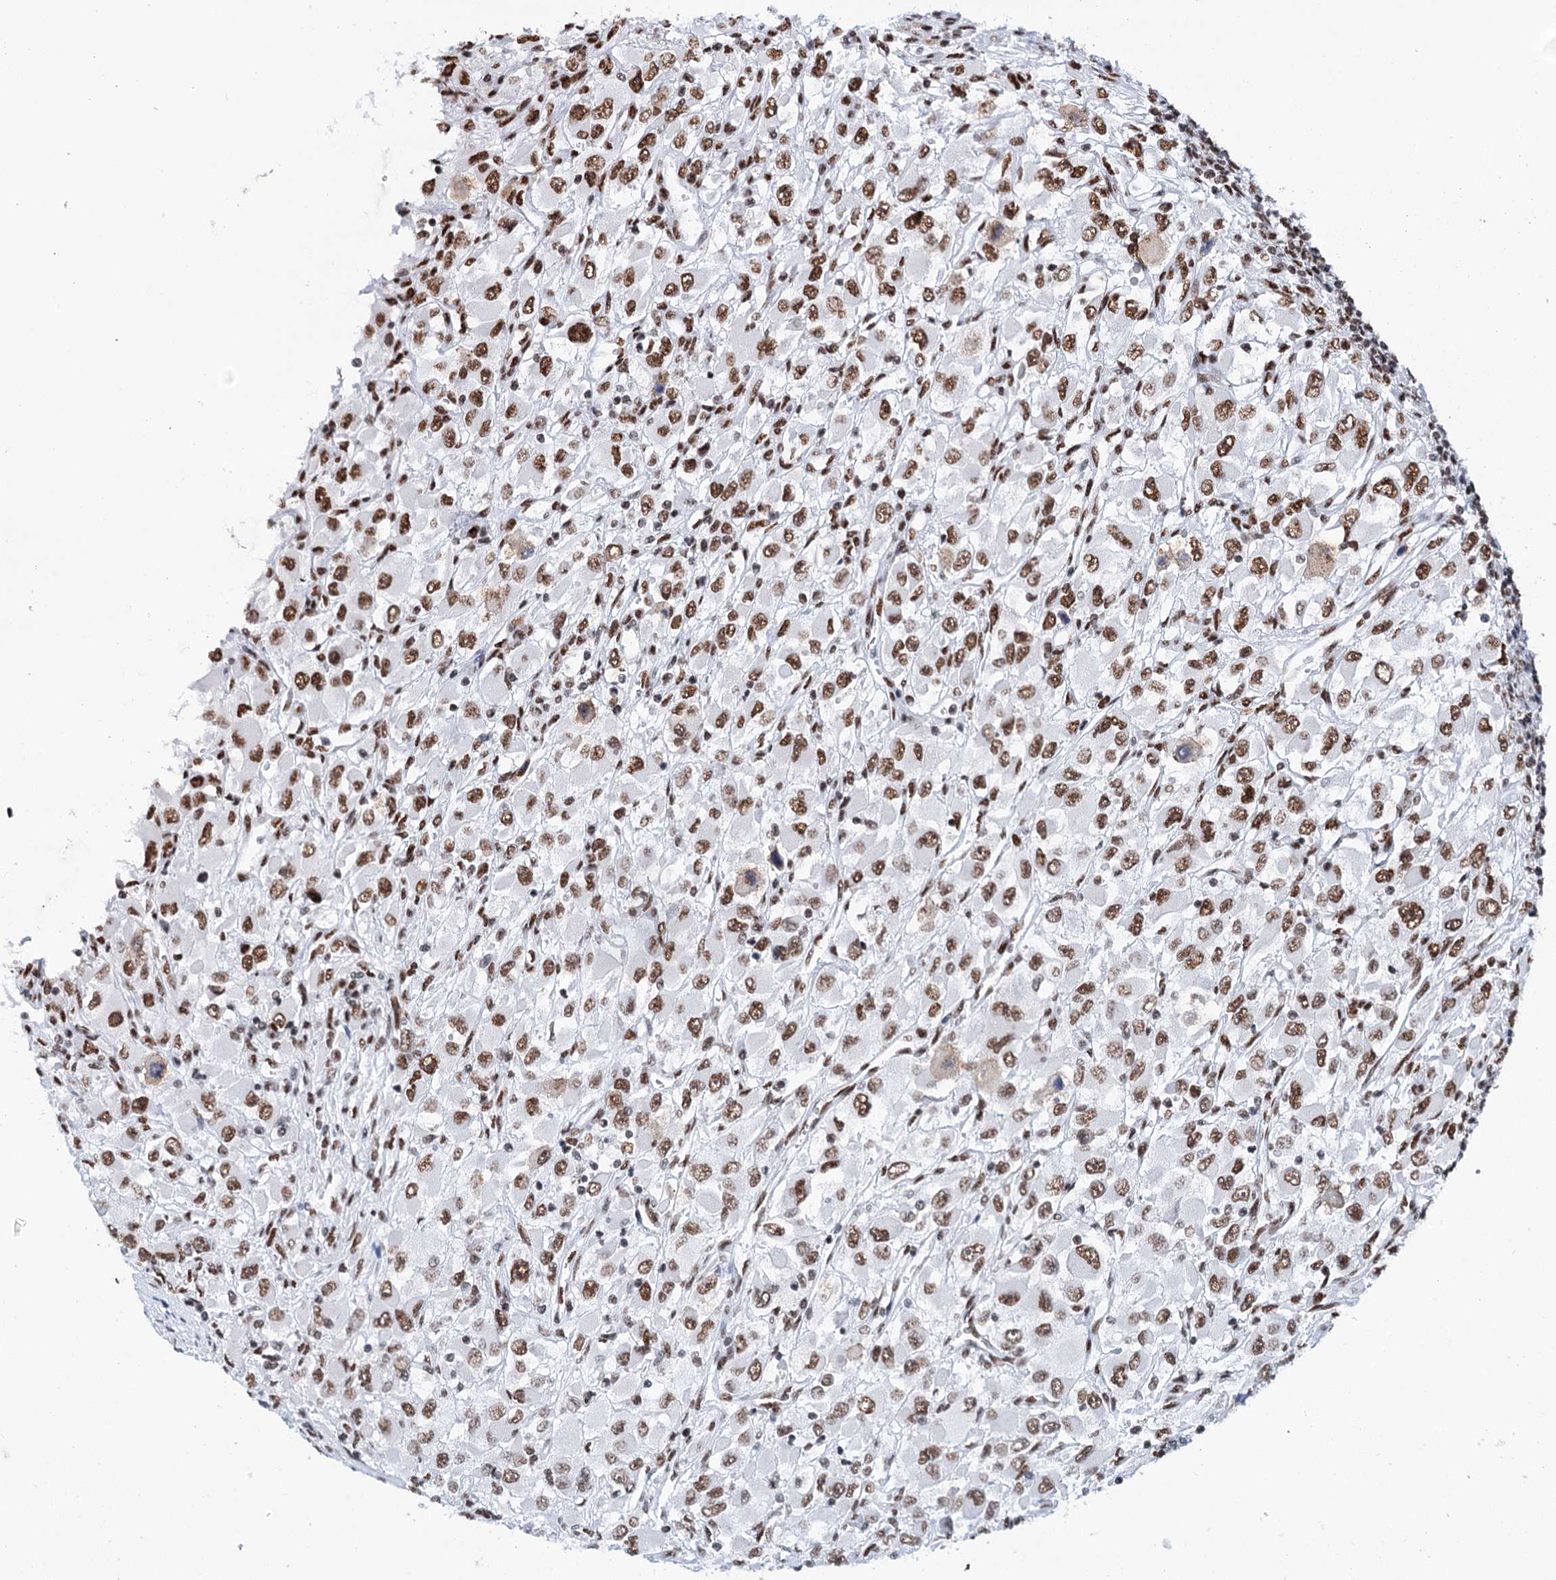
{"staining": {"intensity": "moderate", "quantity": ">75%", "location": "nuclear"}, "tissue": "renal cancer", "cell_type": "Tumor cells", "image_type": "cancer", "snomed": [{"axis": "morphology", "description": "Adenocarcinoma, NOS"}, {"axis": "topography", "description": "Kidney"}], "caption": "Immunohistochemistry (IHC) micrograph of neoplastic tissue: human renal cancer stained using immunohistochemistry shows medium levels of moderate protein expression localized specifically in the nuclear of tumor cells, appearing as a nuclear brown color.", "gene": "MATR3", "patient": {"sex": "female", "age": 52}}